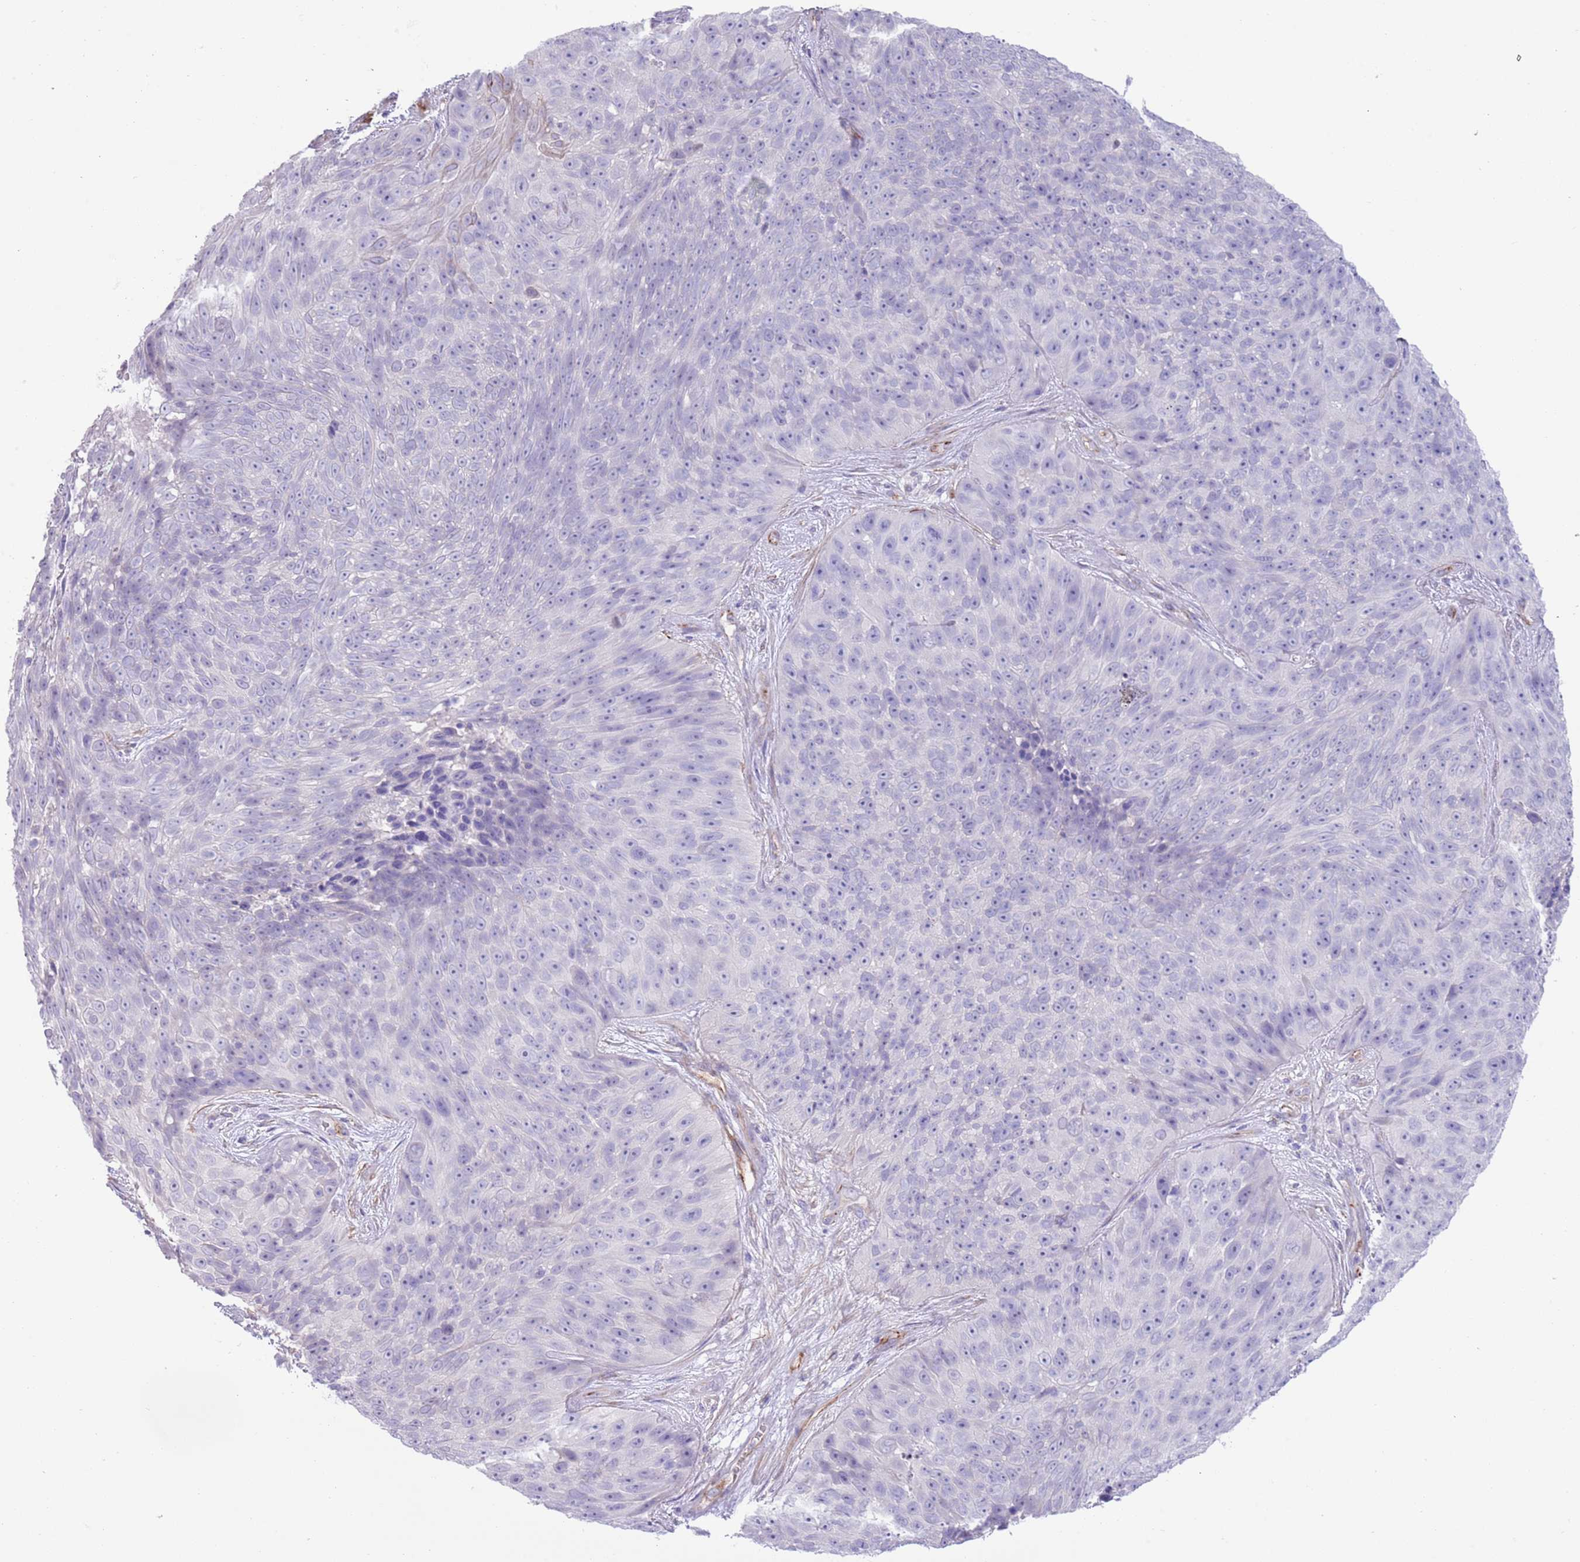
{"staining": {"intensity": "negative", "quantity": "none", "location": "none"}, "tissue": "skin cancer", "cell_type": "Tumor cells", "image_type": "cancer", "snomed": [{"axis": "morphology", "description": "Squamous cell carcinoma, NOS"}, {"axis": "topography", "description": "Skin"}], "caption": "Squamous cell carcinoma (skin) stained for a protein using IHC shows no expression tumor cells.", "gene": "TSGA13", "patient": {"sex": "female", "age": 87}}